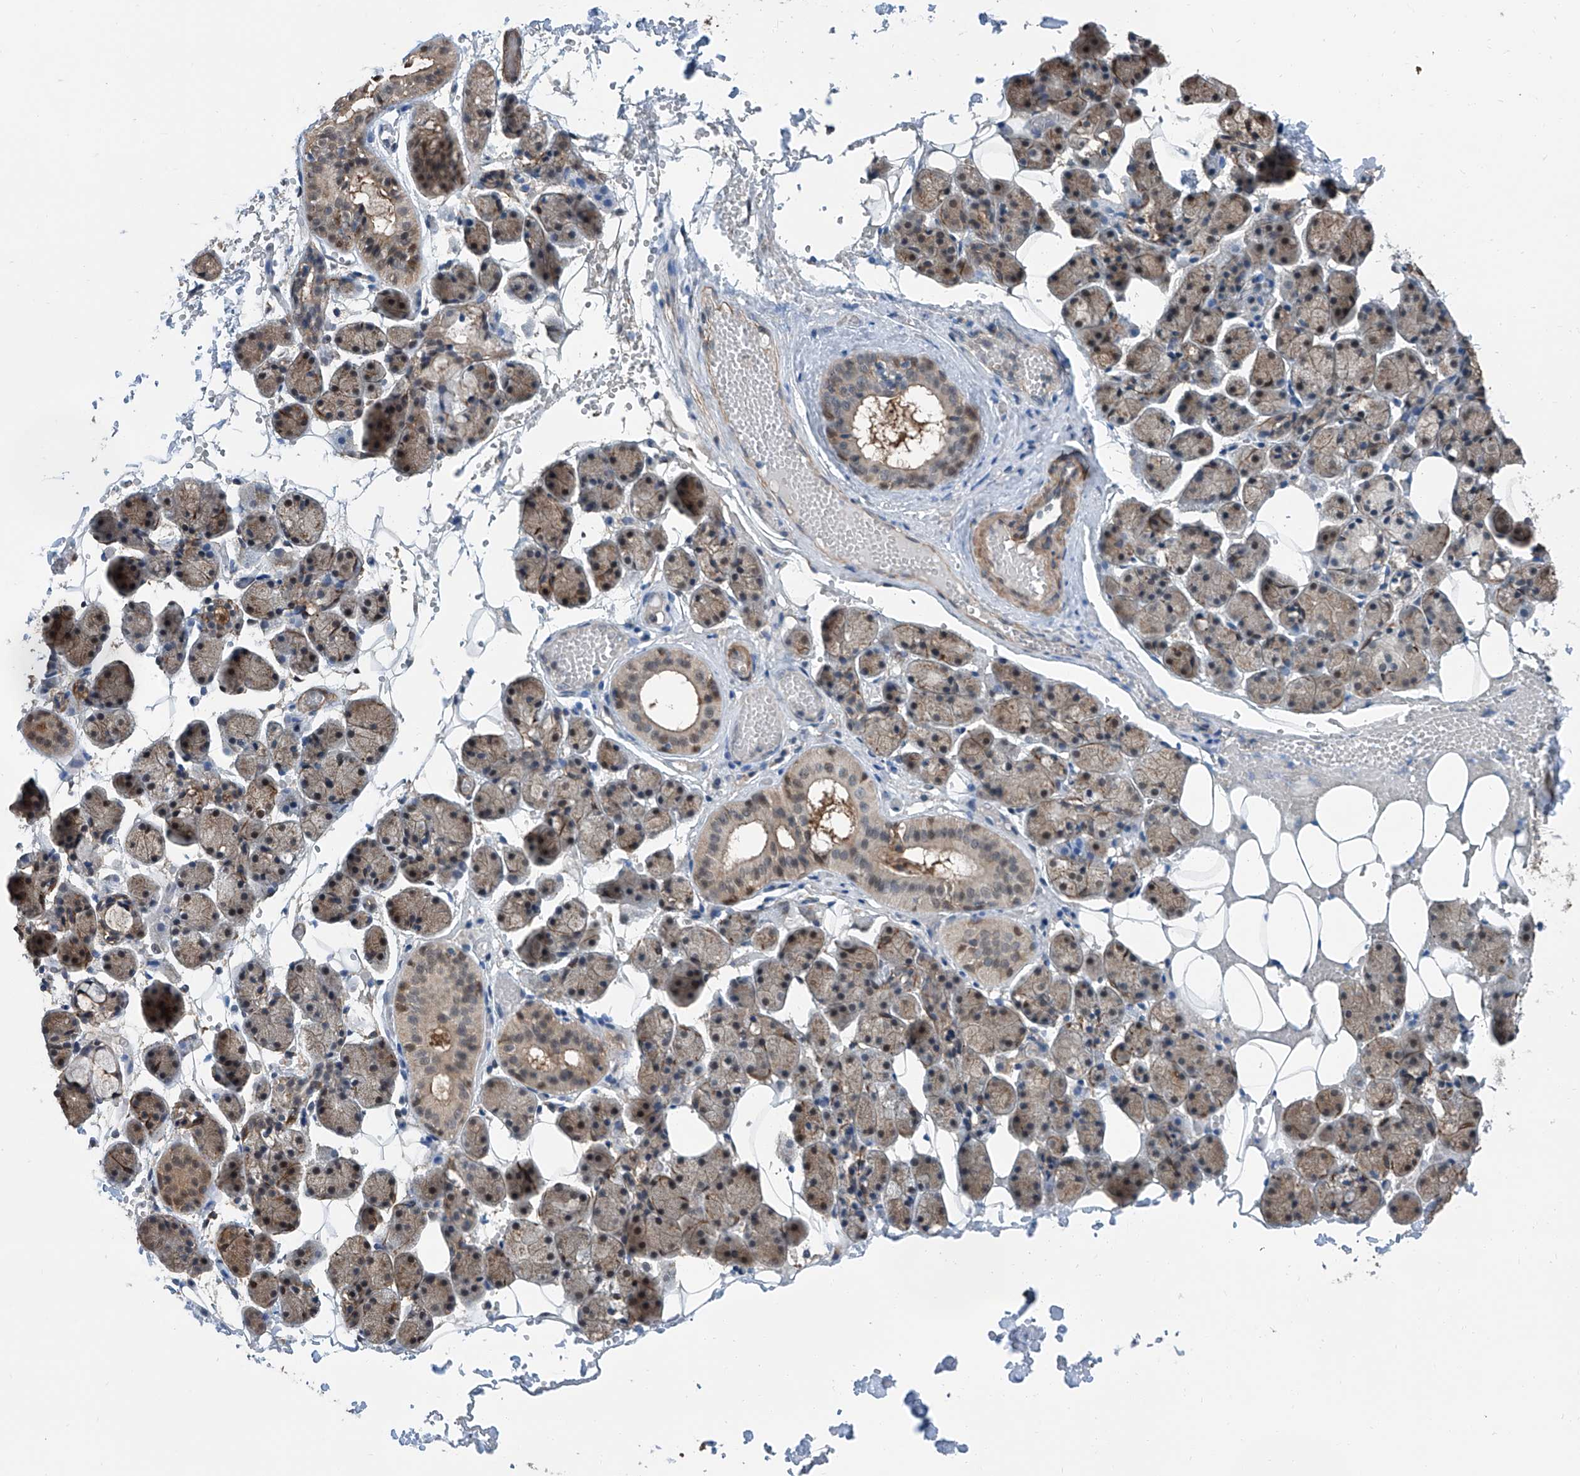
{"staining": {"intensity": "moderate", "quantity": "25%-75%", "location": "cytoplasmic/membranous,nuclear"}, "tissue": "salivary gland", "cell_type": "Glandular cells", "image_type": "normal", "snomed": [{"axis": "morphology", "description": "Normal tissue, NOS"}, {"axis": "topography", "description": "Salivary gland"}], "caption": "Immunohistochemistry staining of benign salivary gland, which displays medium levels of moderate cytoplasmic/membranous,nuclear expression in about 25%-75% of glandular cells indicating moderate cytoplasmic/membranous,nuclear protein staining. The staining was performed using DAB (brown) for protein detection and nuclei were counterstained in hematoxylin (blue).", "gene": "HSPA6", "patient": {"sex": "female", "age": 33}}